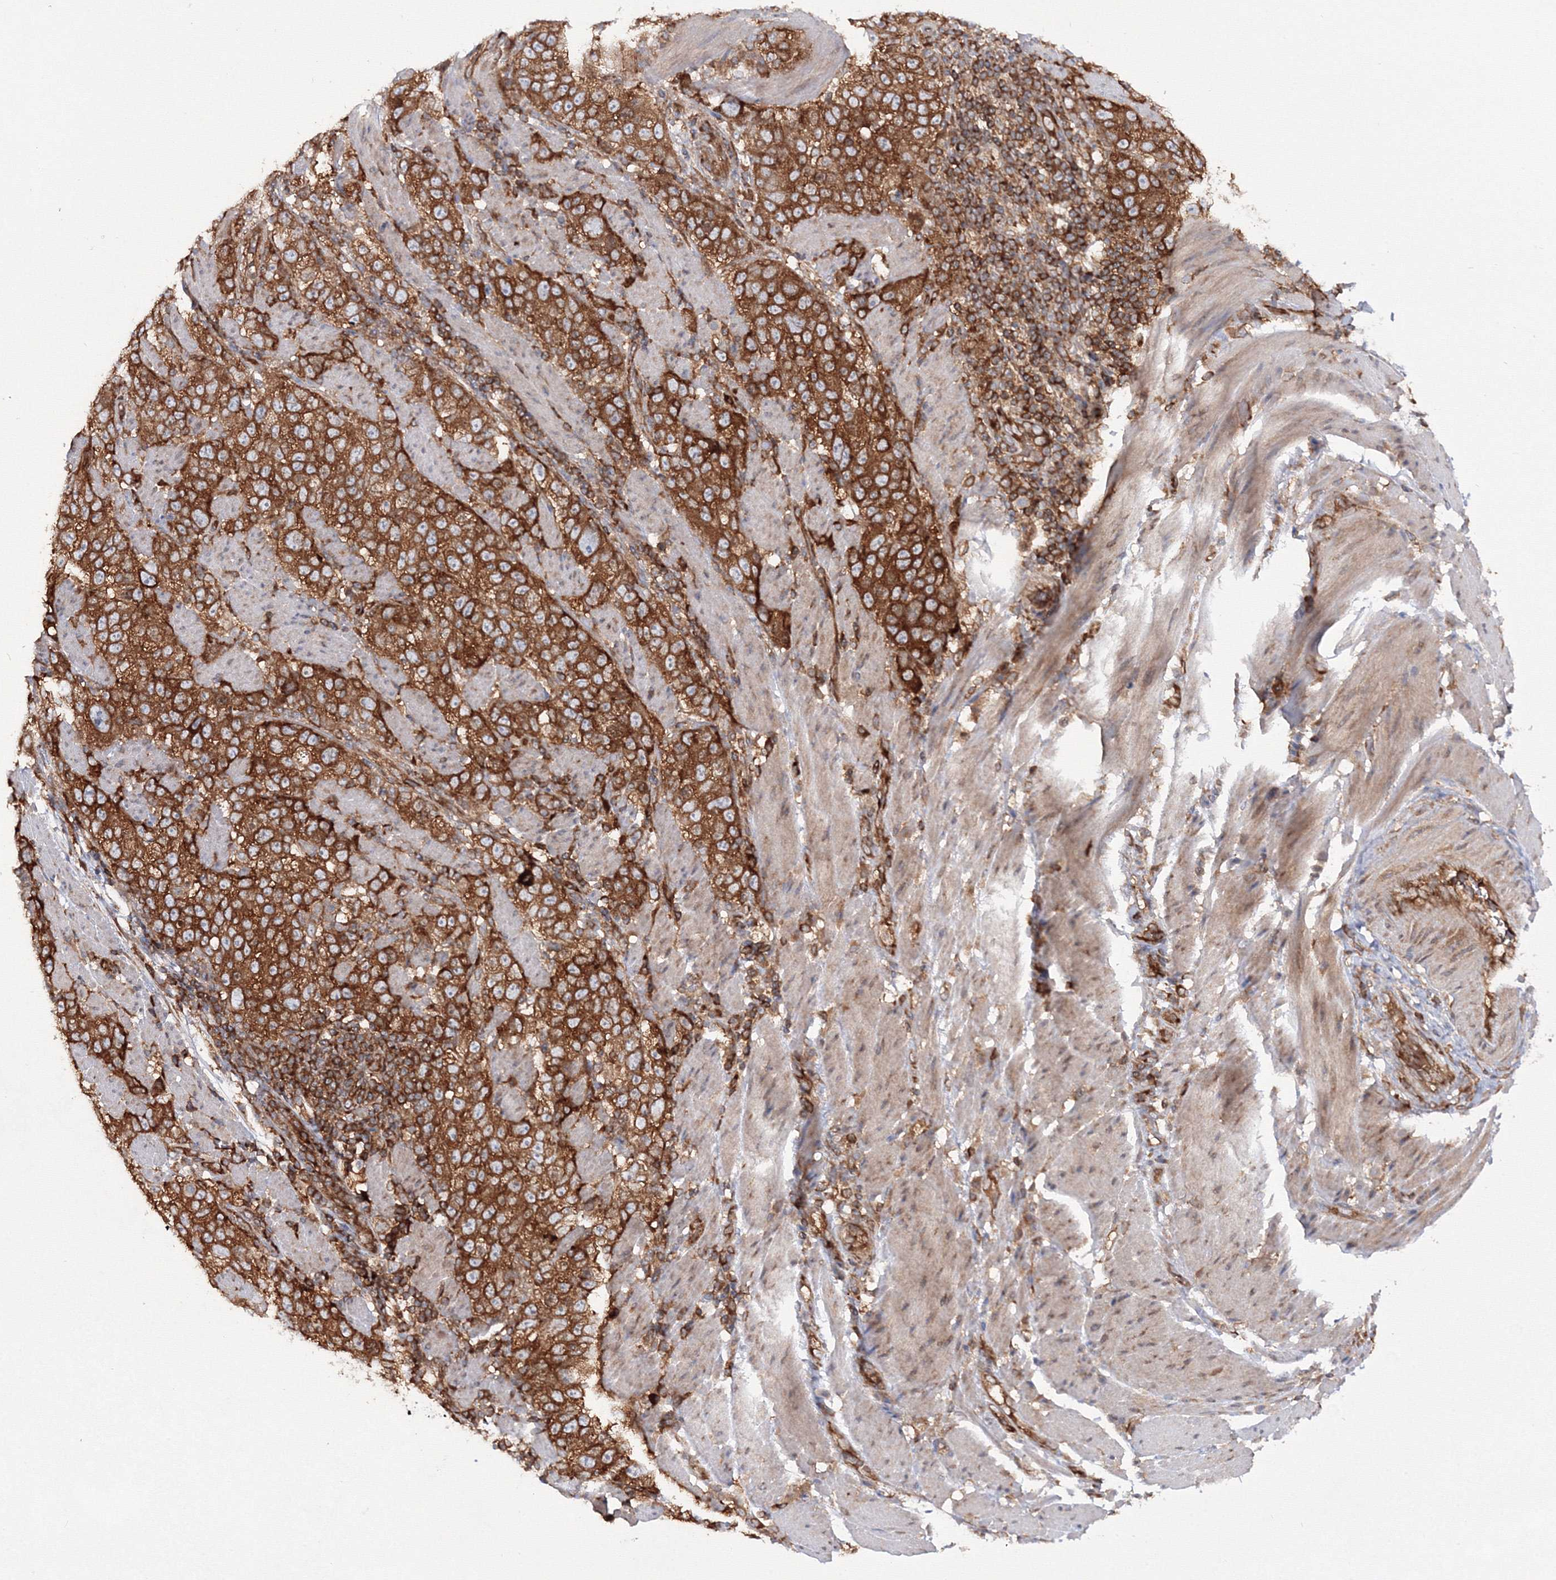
{"staining": {"intensity": "strong", "quantity": ">75%", "location": "cytoplasmic/membranous"}, "tissue": "stomach cancer", "cell_type": "Tumor cells", "image_type": "cancer", "snomed": [{"axis": "morphology", "description": "Adenocarcinoma, NOS"}, {"axis": "topography", "description": "Stomach"}], "caption": "Tumor cells demonstrate strong cytoplasmic/membranous staining in about >75% of cells in stomach cancer.", "gene": "HARS1", "patient": {"sex": "male", "age": 48}}